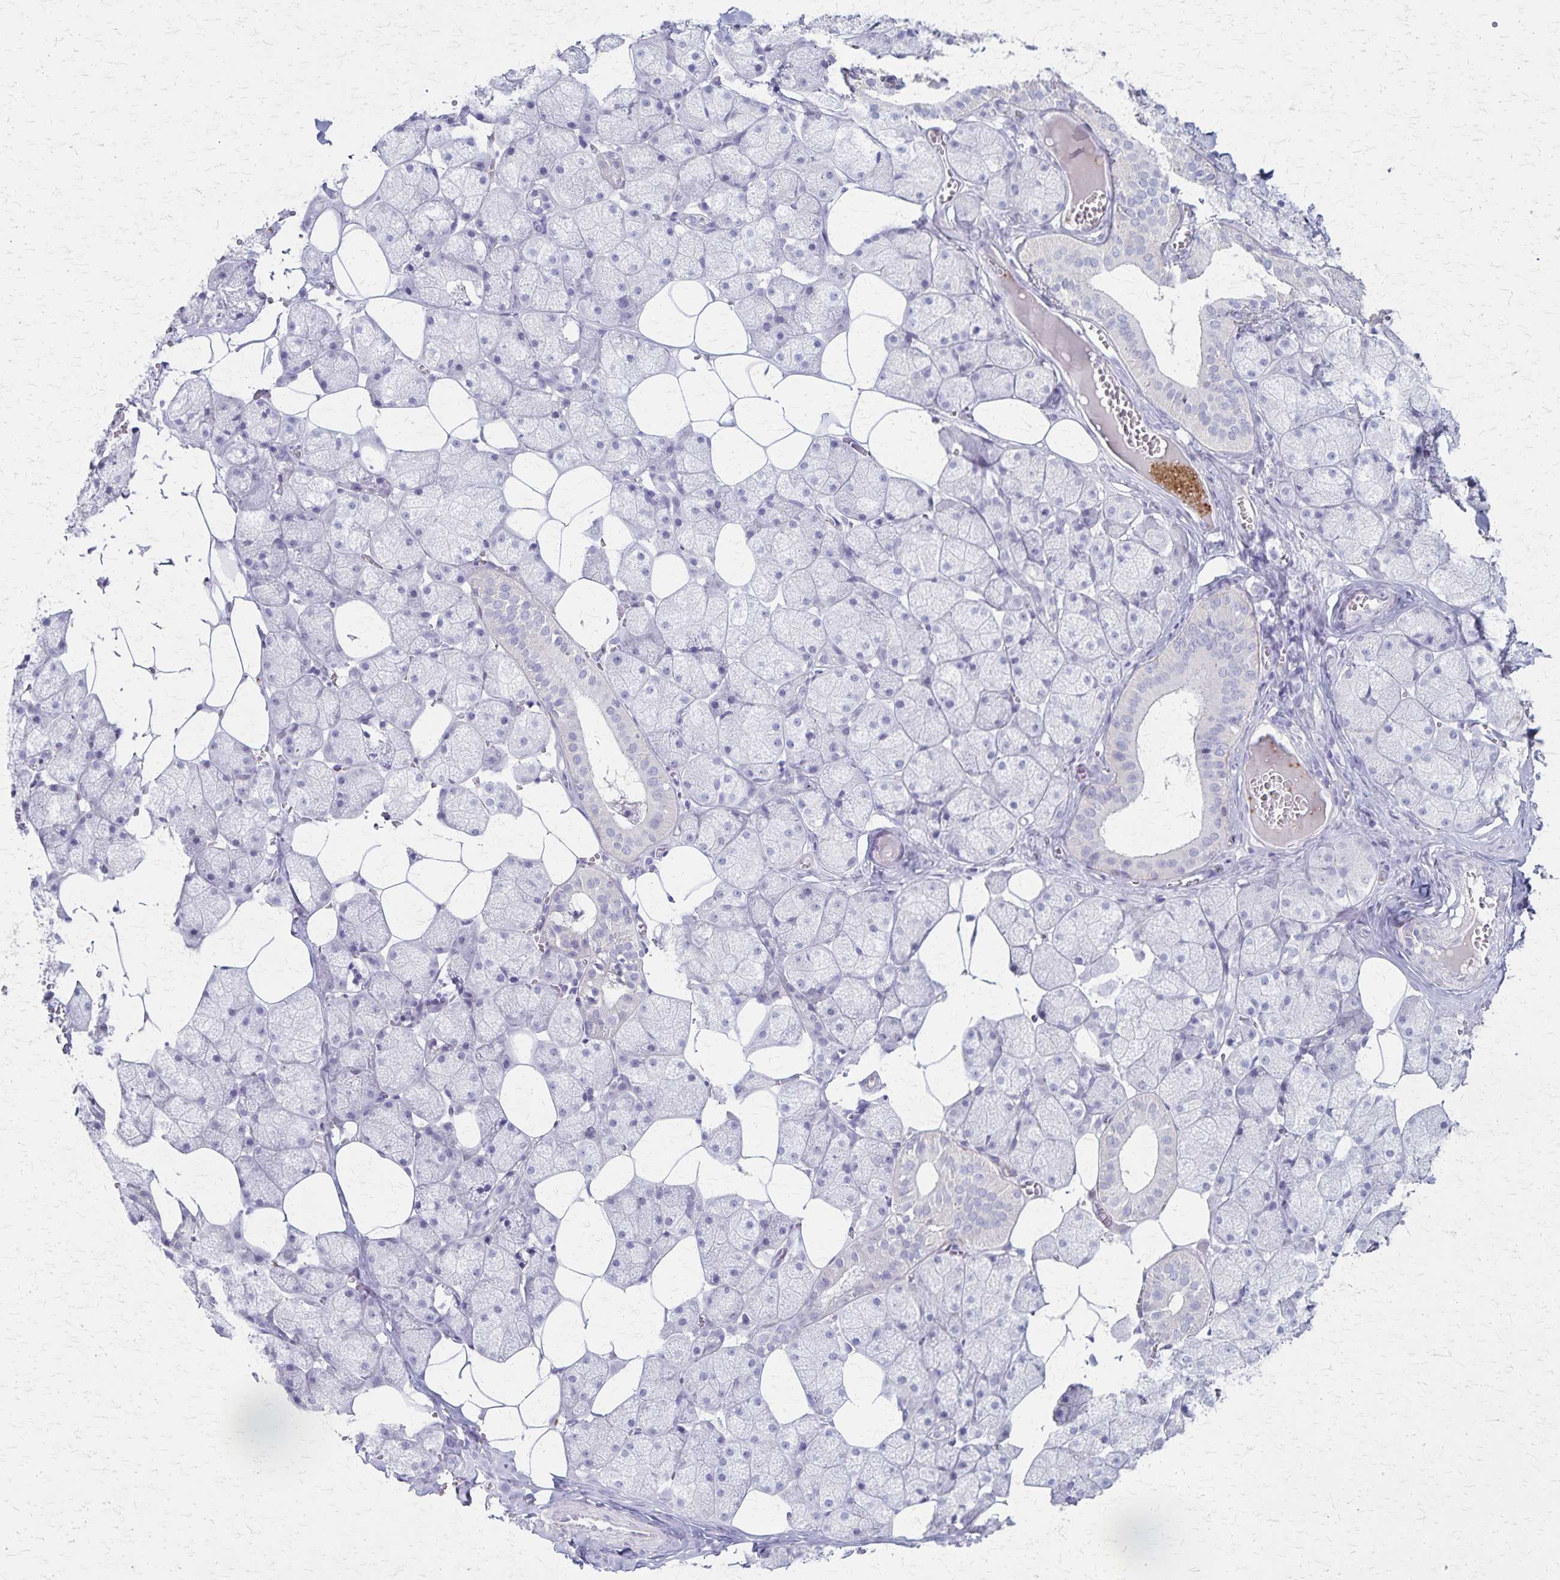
{"staining": {"intensity": "negative", "quantity": "none", "location": "none"}, "tissue": "salivary gland", "cell_type": "Glandular cells", "image_type": "normal", "snomed": [{"axis": "morphology", "description": "Normal tissue, NOS"}, {"axis": "topography", "description": "Salivary gland"}, {"axis": "topography", "description": "Peripheral nerve tissue"}], "caption": "Immunohistochemical staining of unremarkable salivary gland exhibits no significant positivity in glandular cells.", "gene": "RASL10B", "patient": {"sex": "male", "age": 38}}